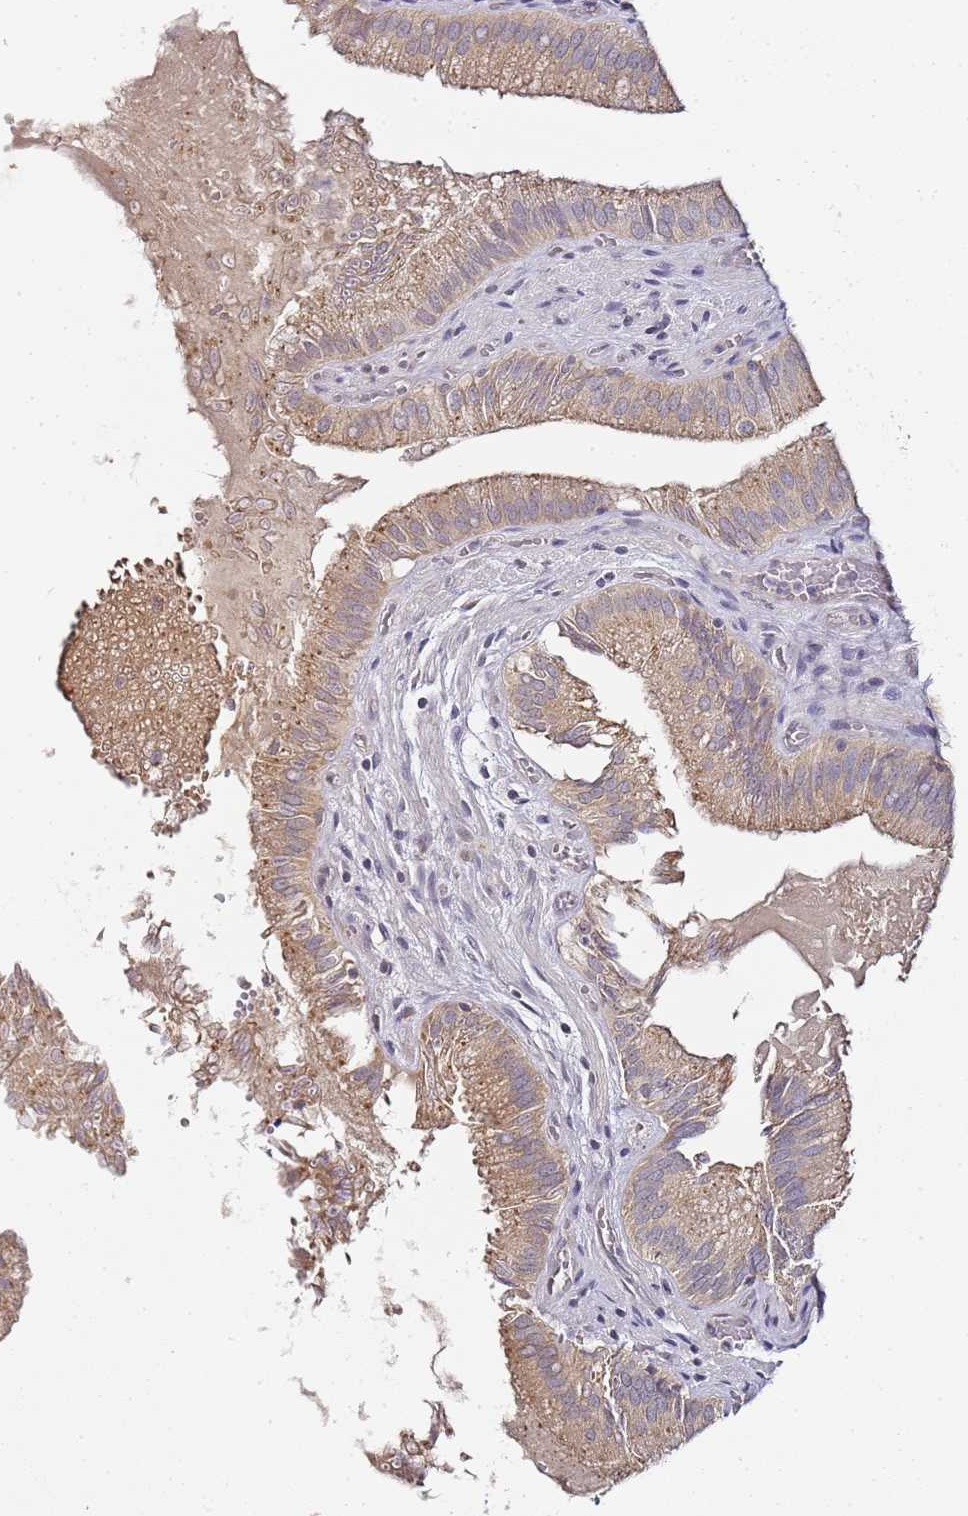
{"staining": {"intensity": "moderate", "quantity": ">75%", "location": "cytoplasmic/membranous"}, "tissue": "gallbladder", "cell_type": "Glandular cells", "image_type": "normal", "snomed": [{"axis": "morphology", "description": "Normal tissue, NOS"}, {"axis": "topography", "description": "Gallbladder"}, {"axis": "topography", "description": "Peripheral nerve tissue"}], "caption": "Immunohistochemistry photomicrograph of benign gallbladder stained for a protein (brown), which displays medium levels of moderate cytoplasmic/membranous staining in about >75% of glandular cells.", "gene": "MRPL49", "patient": {"sex": "male", "age": 17}}